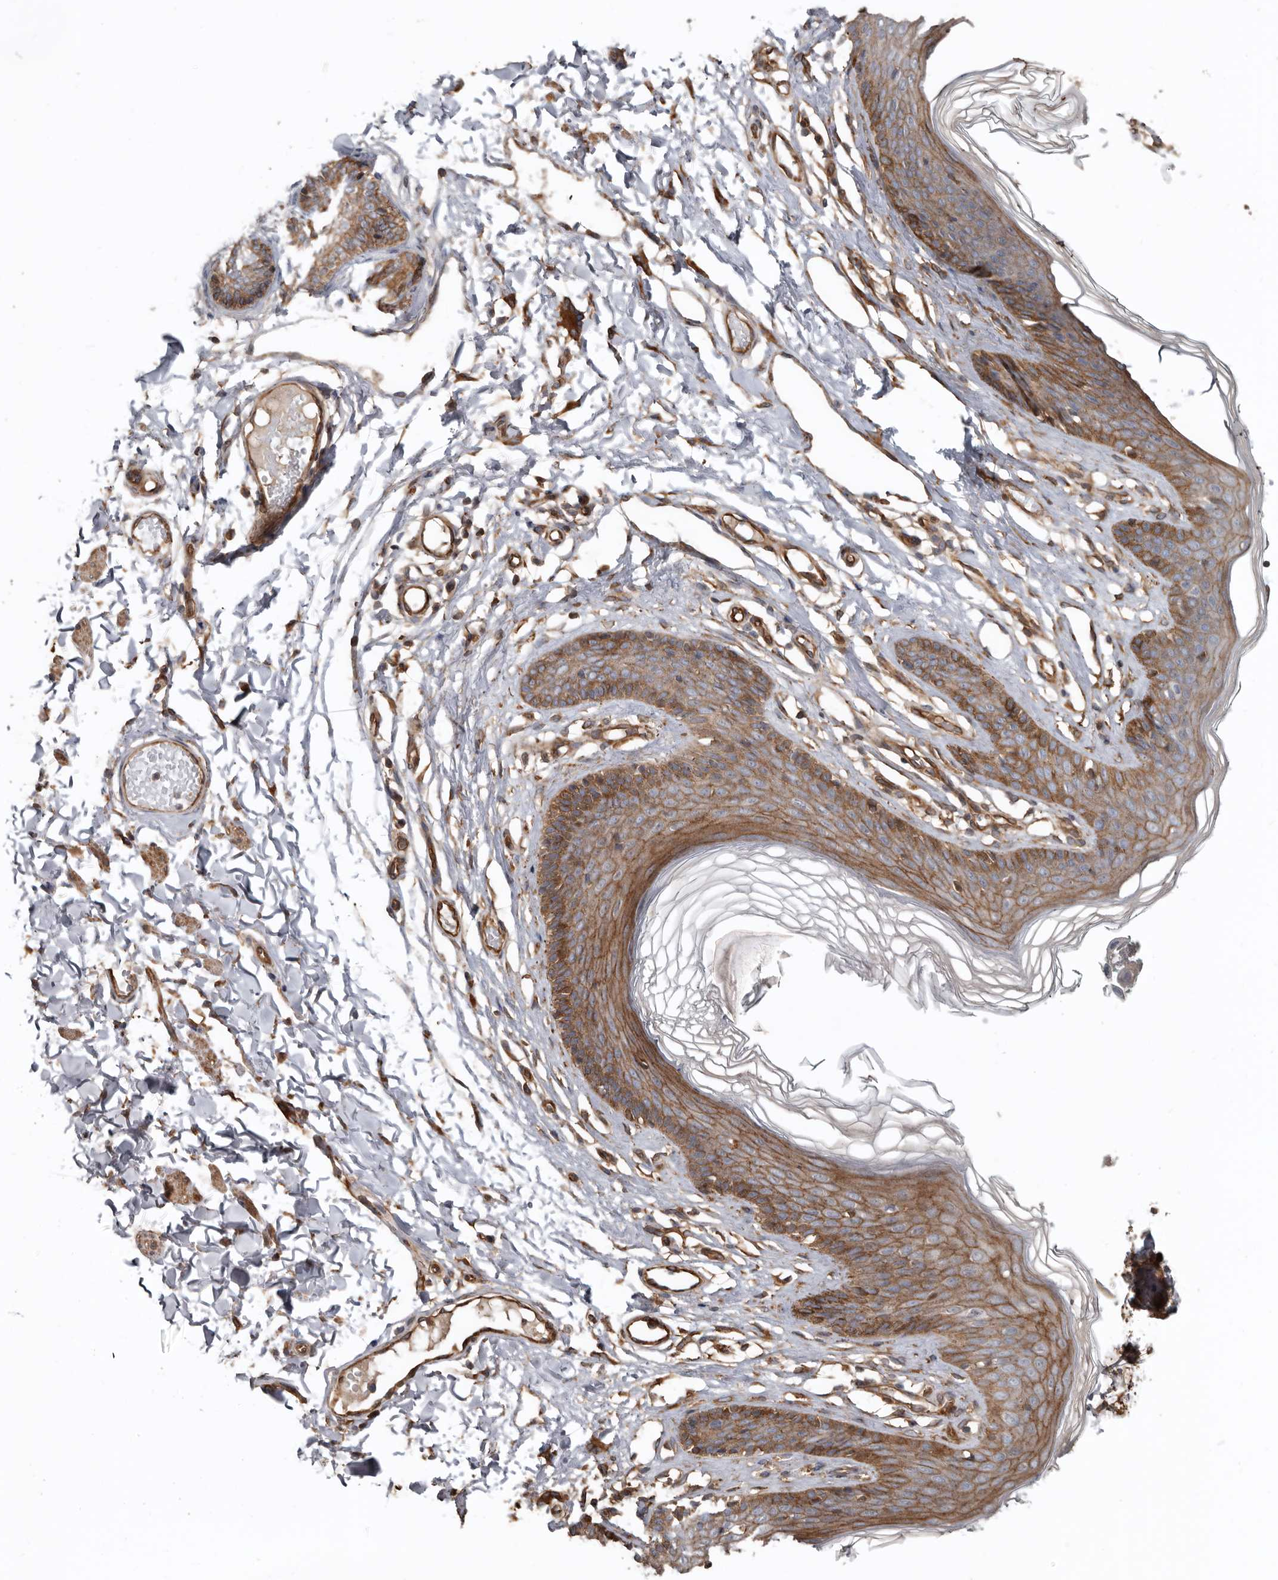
{"staining": {"intensity": "moderate", "quantity": ">75%", "location": "cytoplasmic/membranous"}, "tissue": "skin", "cell_type": "Epidermal cells", "image_type": "normal", "snomed": [{"axis": "morphology", "description": "Normal tissue, NOS"}, {"axis": "morphology", "description": "Squamous cell carcinoma, NOS"}, {"axis": "topography", "description": "Vulva"}], "caption": "Protein staining by IHC shows moderate cytoplasmic/membranous expression in approximately >75% of epidermal cells in unremarkable skin.", "gene": "EXOC3L1", "patient": {"sex": "female", "age": 85}}